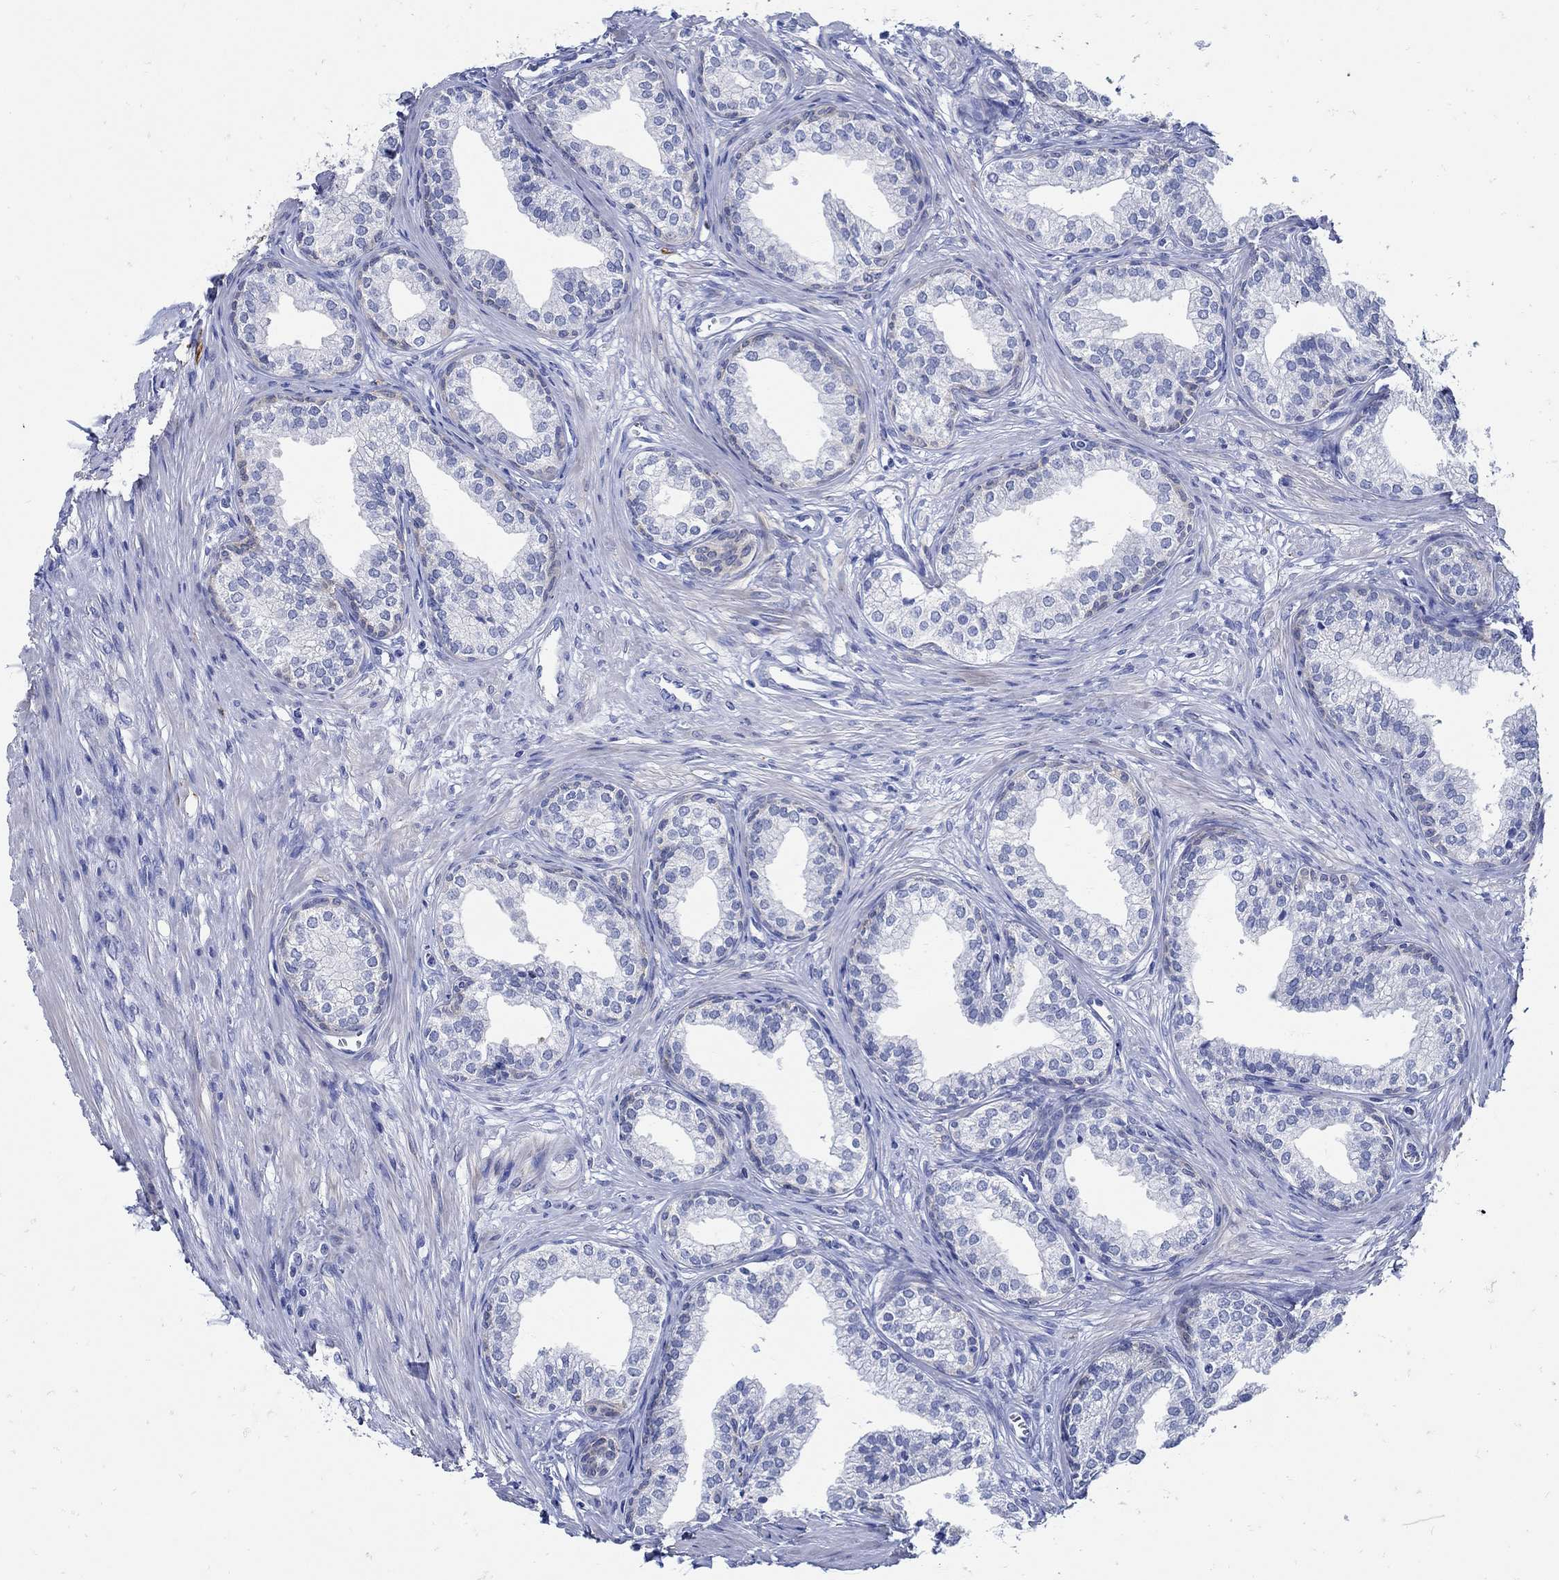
{"staining": {"intensity": "negative", "quantity": "none", "location": "none"}, "tissue": "prostate", "cell_type": "Glandular cells", "image_type": "normal", "snomed": [{"axis": "morphology", "description": "Normal tissue, NOS"}, {"axis": "topography", "description": "Prostate"}], "caption": "The micrograph shows no staining of glandular cells in benign prostate. (DAB (3,3'-diaminobenzidine) immunohistochemistry, high magnification).", "gene": "NOS1", "patient": {"sex": "male", "age": 65}}